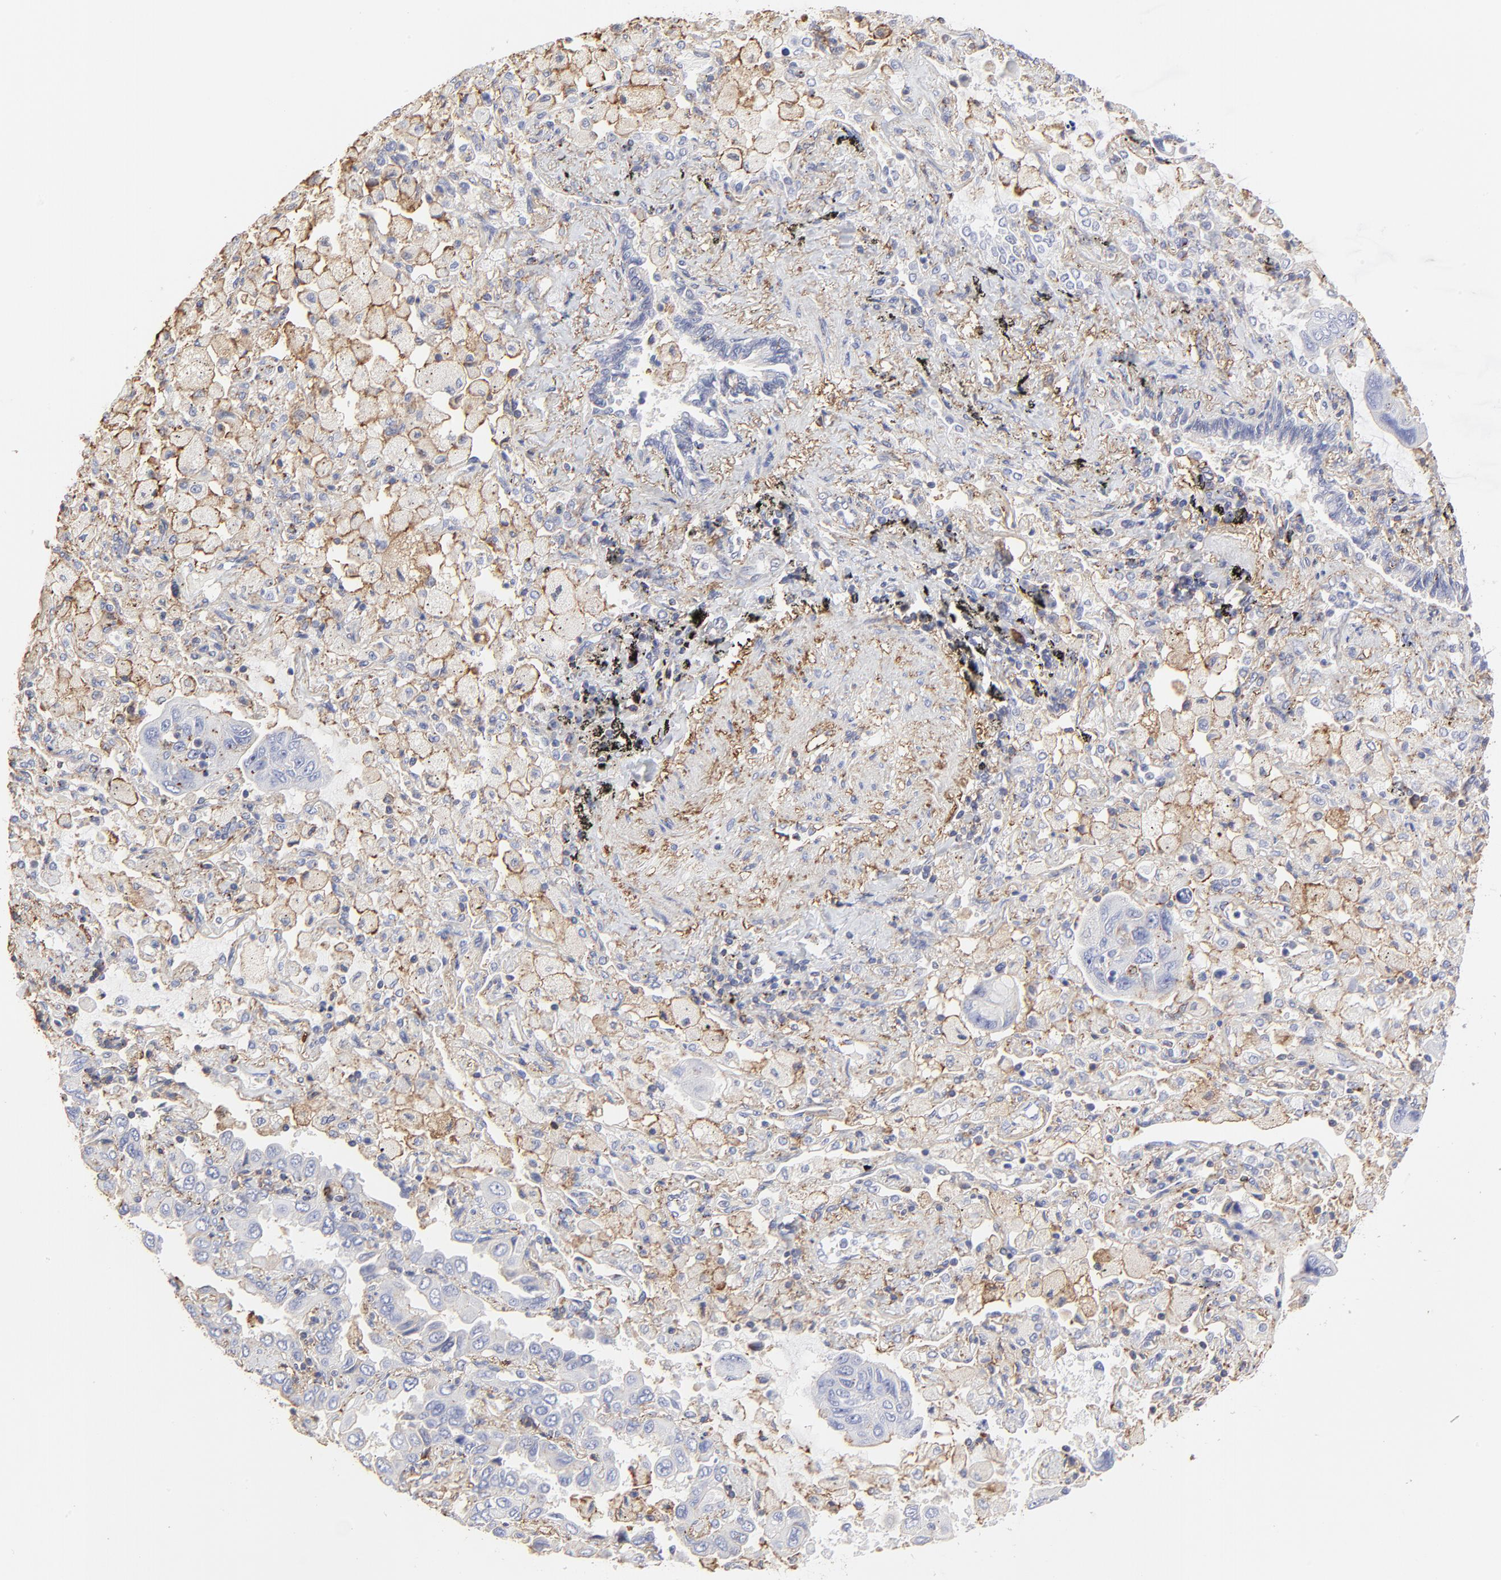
{"staining": {"intensity": "negative", "quantity": "none", "location": "none"}, "tissue": "lung cancer", "cell_type": "Tumor cells", "image_type": "cancer", "snomed": [{"axis": "morphology", "description": "Adenocarcinoma, NOS"}, {"axis": "topography", "description": "Lung"}], "caption": "Immunohistochemistry (IHC) of lung cancer demonstrates no expression in tumor cells.", "gene": "ANXA6", "patient": {"sex": "male", "age": 64}}